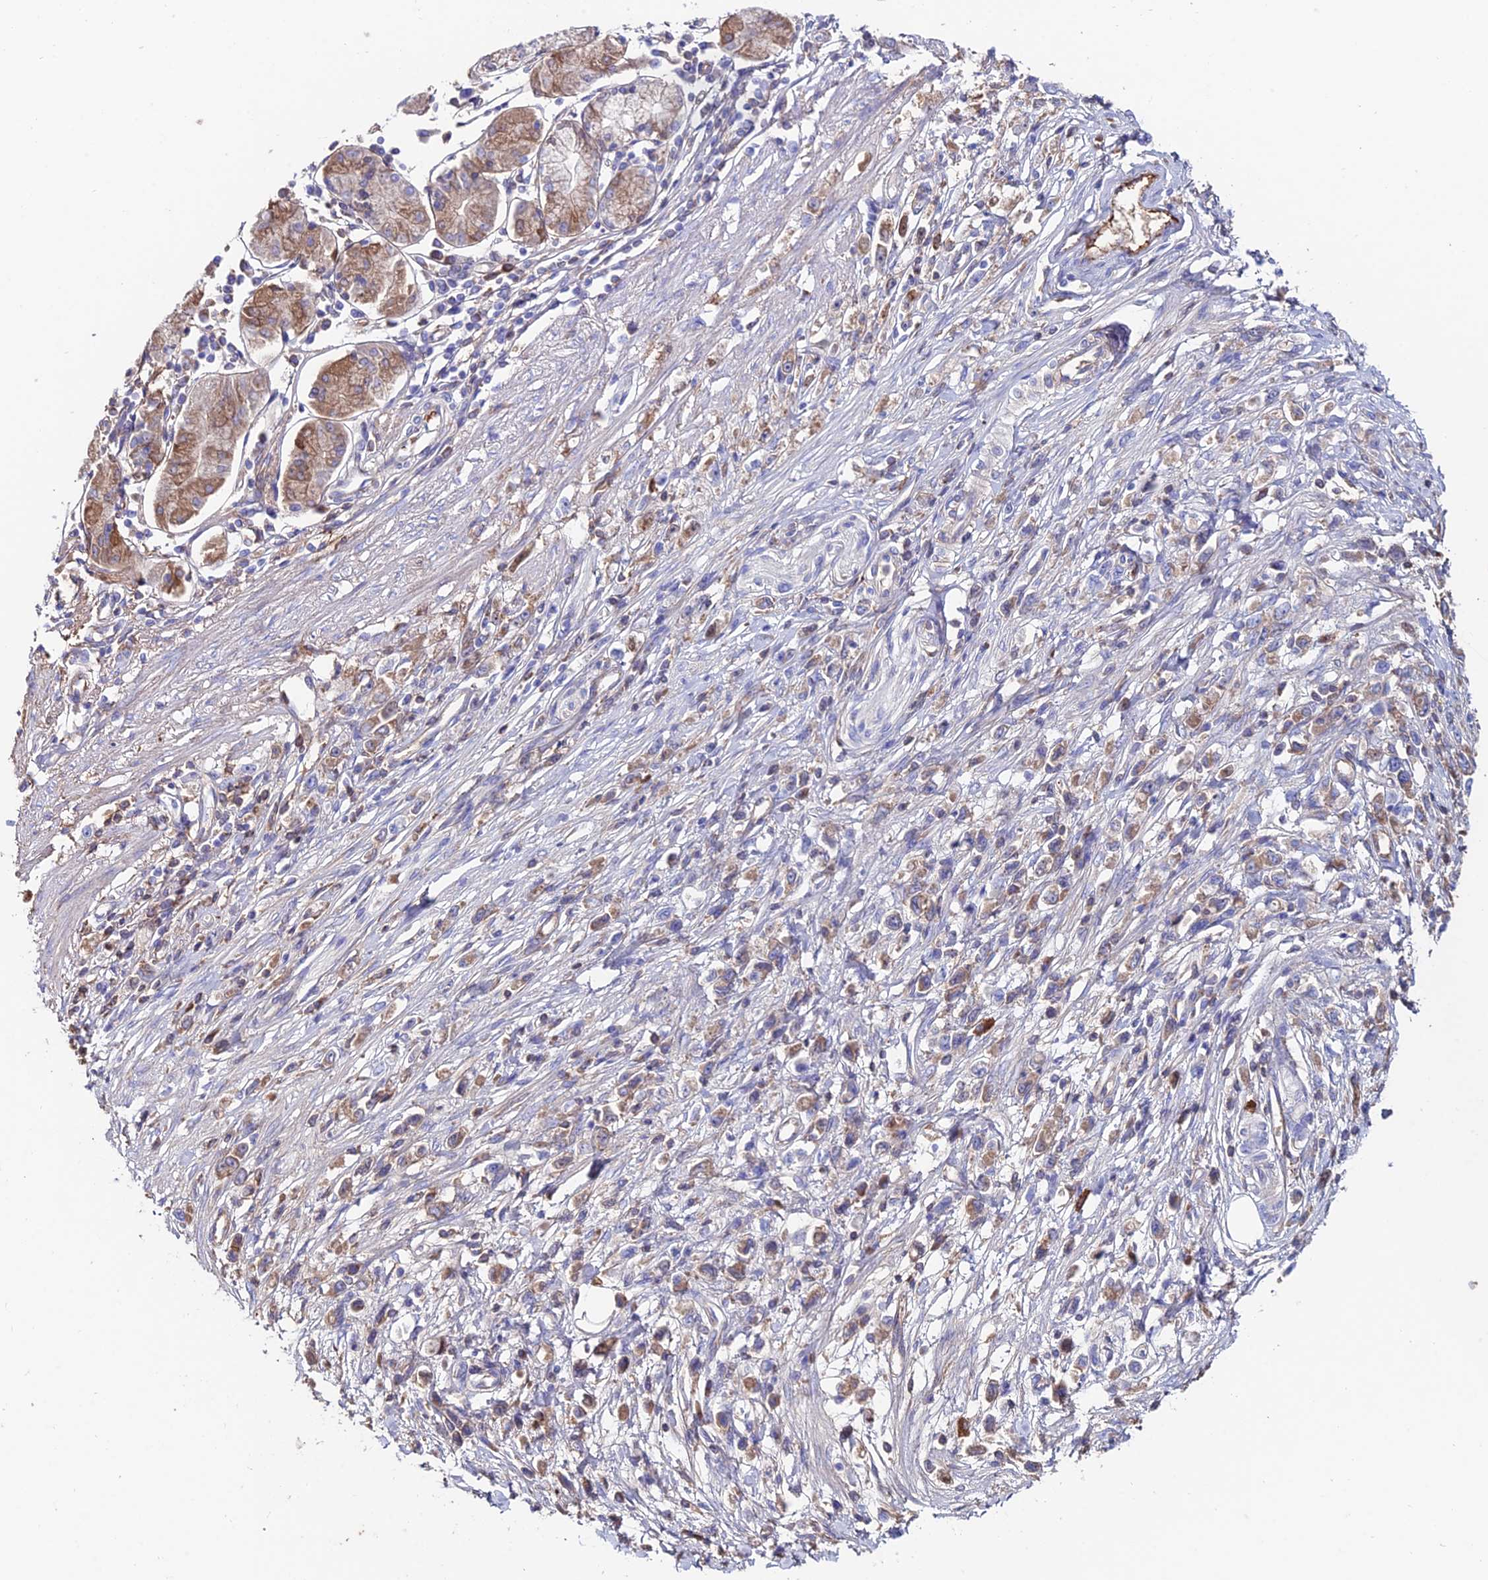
{"staining": {"intensity": "weak", "quantity": ">75%", "location": "cytoplasmic/membranous"}, "tissue": "stomach cancer", "cell_type": "Tumor cells", "image_type": "cancer", "snomed": [{"axis": "morphology", "description": "Adenocarcinoma, NOS"}, {"axis": "topography", "description": "Stomach"}], "caption": "DAB (3,3'-diaminobenzidine) immunohistochemical staining of stomach cancer (adenocarcinoma) exhibits weak cytoplasmic/membranous protein expression in about >75% of tumor cells.", "gene": "SLC25A16", "patient": {"sex": "female", "age": 59}}